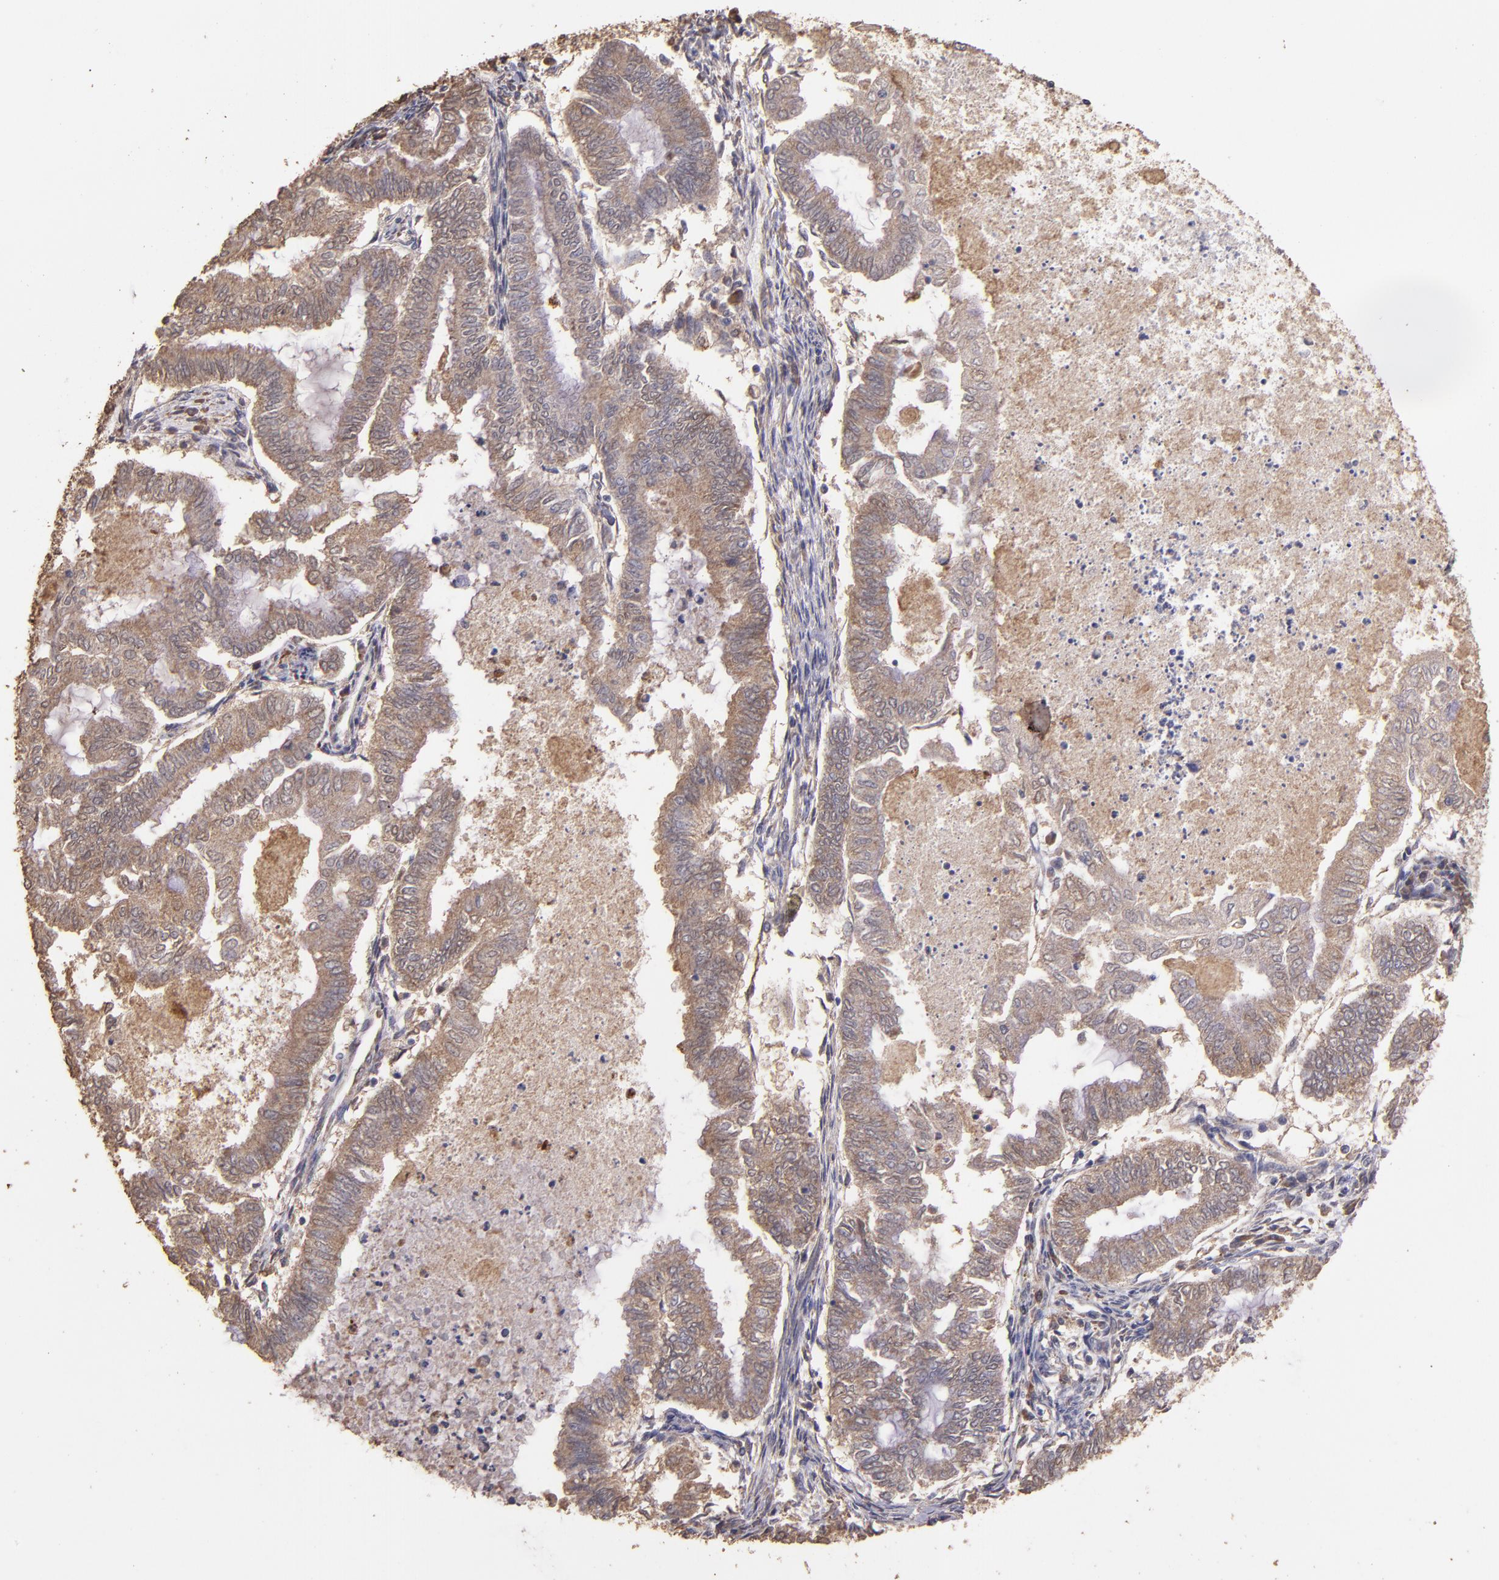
{"staining": {"intensity": "moderate", "quantity": ">75%", "location": "cytoplasmic/membranous"}, "tissue": "endometrial cancer", "cell_type": "Tumor cells", "image_type": "cancer", "snomed": [{"axis": "morphology", "description": "Adenocarcinoma, NOS"}, {"axis": "topography", "description": "Endometrium"}], "caption": "Human endometrial cancer (adenocarcinoma) stained with a protein marker displays moderate staining in tumor cells.", "gene": "HECTD1", "patient": {"sex": "female", "age": 79}}